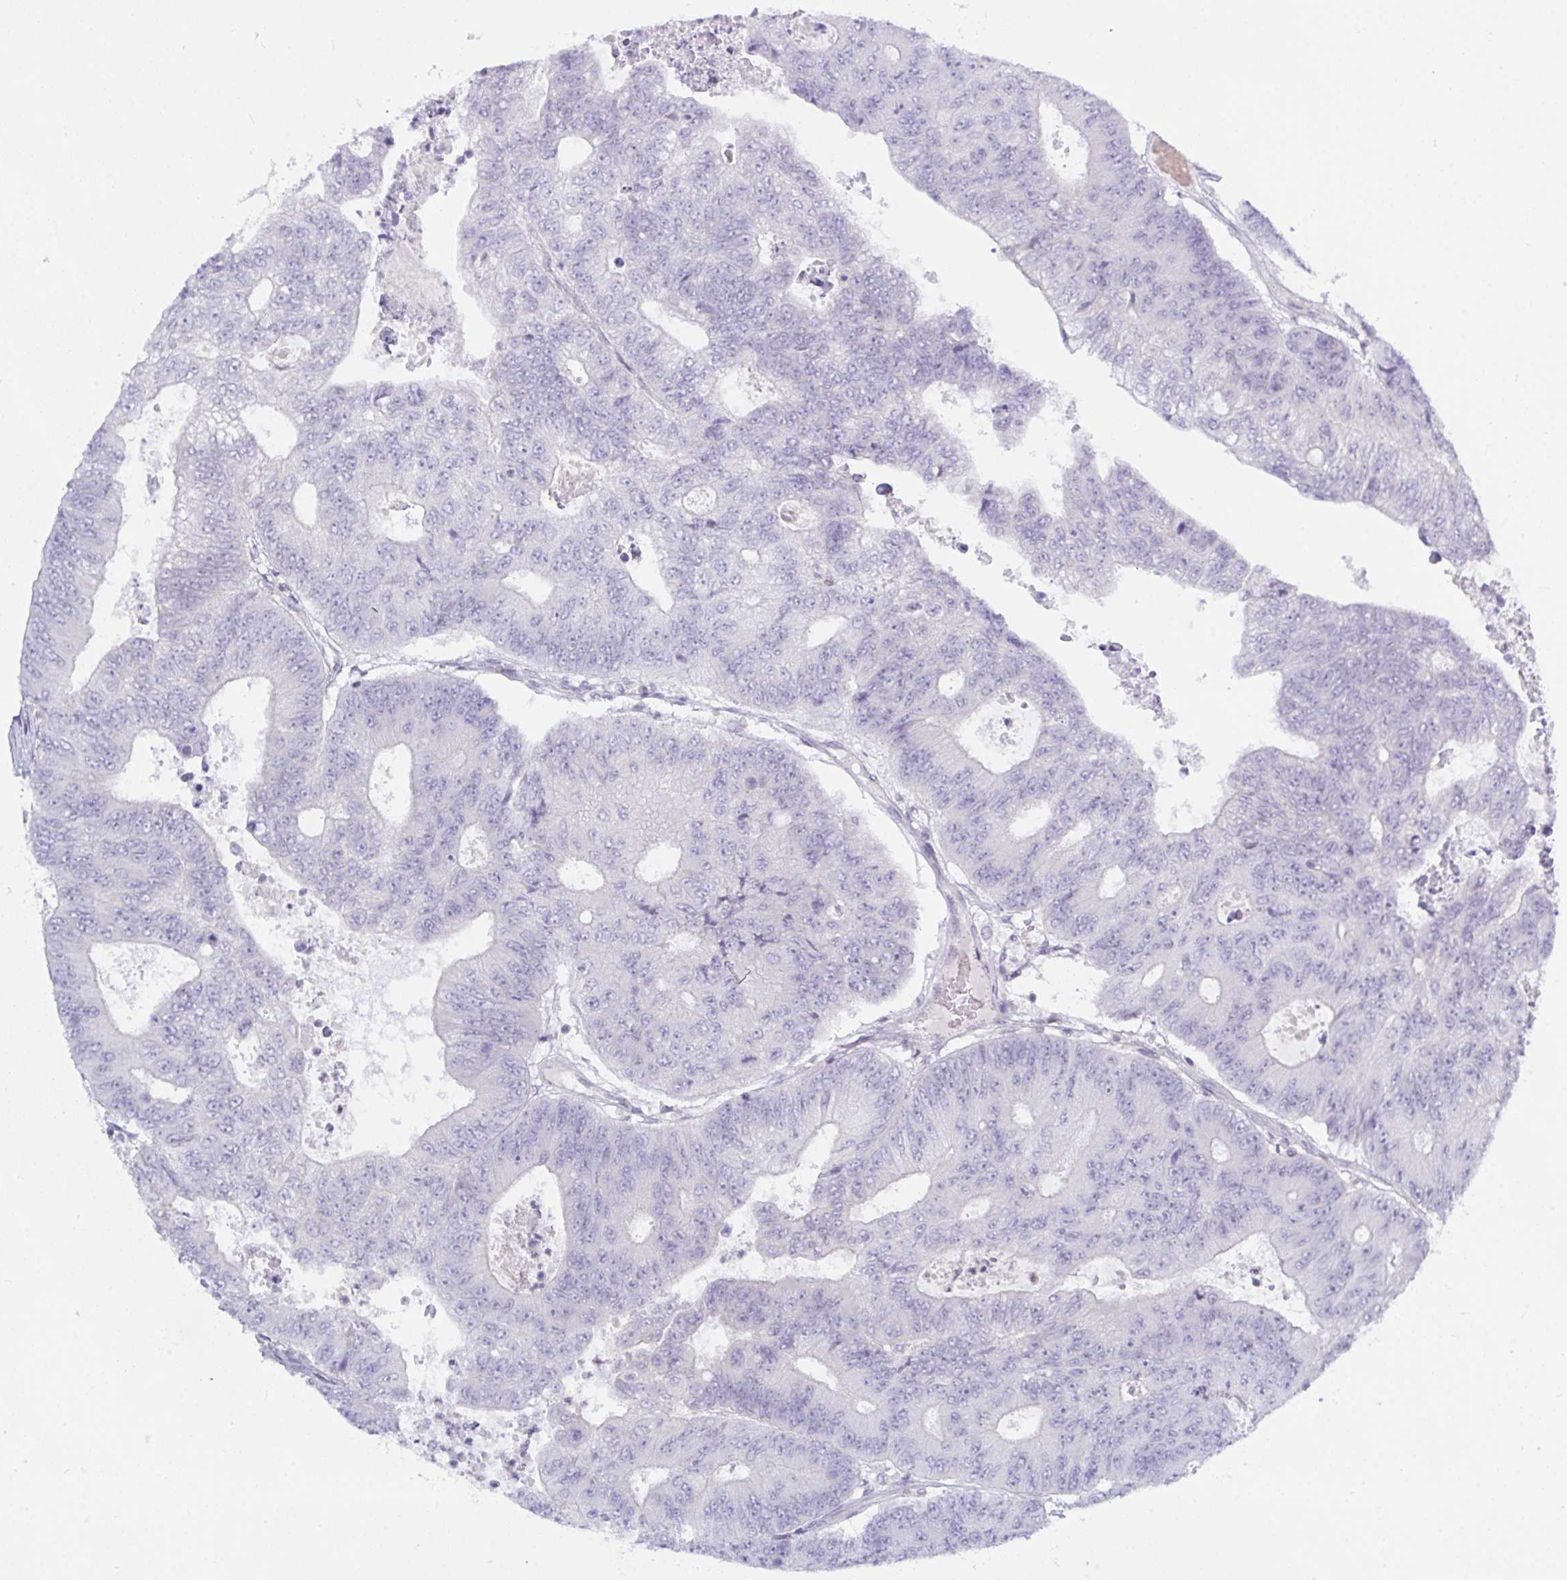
{"staining": {"intensity": "negative", "quantity": "none", "location": "none"}, "tissue": "colorectal cancer", "cell_type": "Tumor cells", "image_type": "cancer", "snomed": [{"axis": "morphology", "description": "Adenocarcinoma, NOS"}, {"axis": "topography", "description": "Colon"}], "caption": "Adenocarcinoma (colorectal) was stained to show a protein in brown. There is no significant positivity in tumor cells.", "gene": "TANK", "patient": {"sex": "female", "age": 48}}